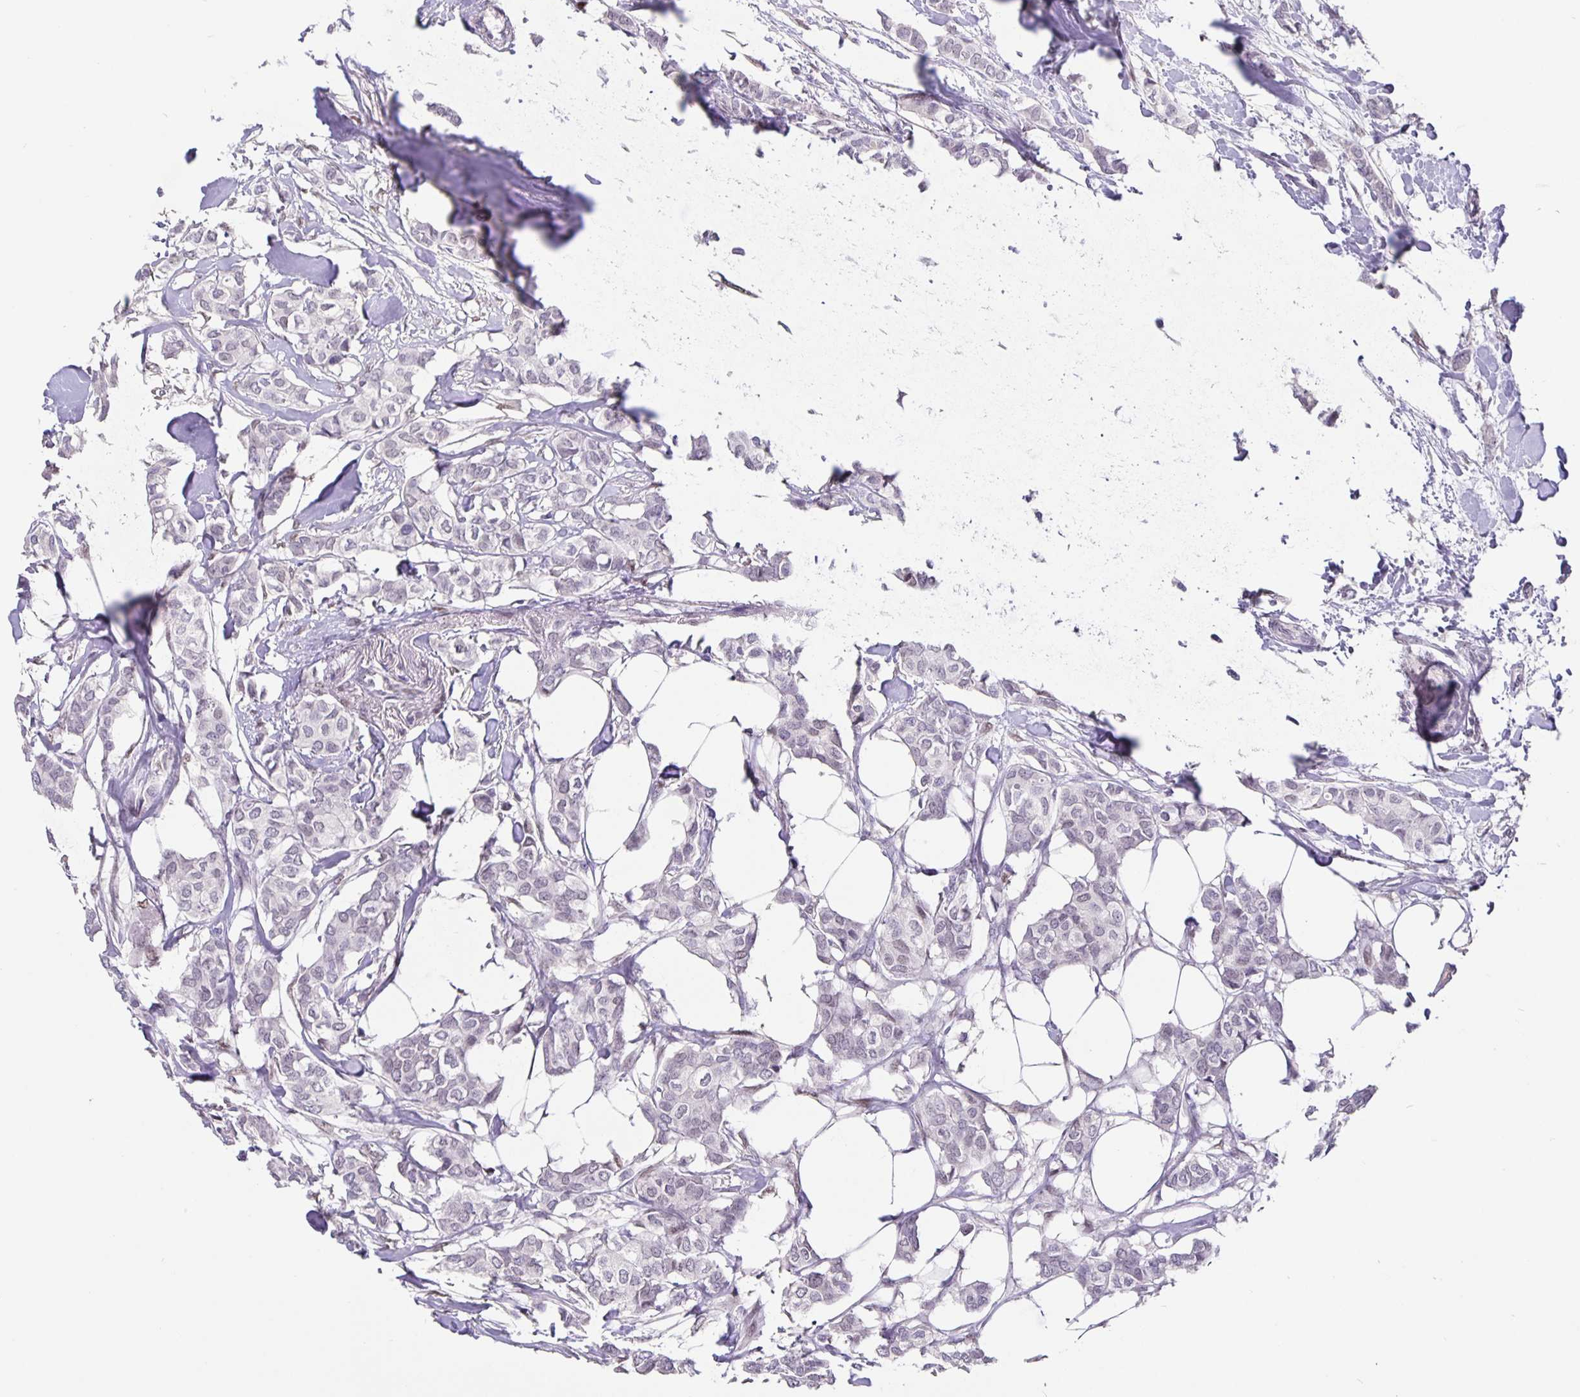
{"staining": {"intensity": "weak", "quantity": "<25%", "location": "nuclear"}, "tissue": "breast cancer", "cell_type": "Tumor cells", "image_type": "cancer", "snomed": [{"axis": "morphology", "description": "Duct carcinoma"}, {"axis": "topography", "description": "Breast"}], "caption": "Breast infiltrating ductal carcinoma stained for a protein using IHC shows no positivity tumor cells.", "gene": "FOSL2", "patient": {"sex": "female", "age": 62}}